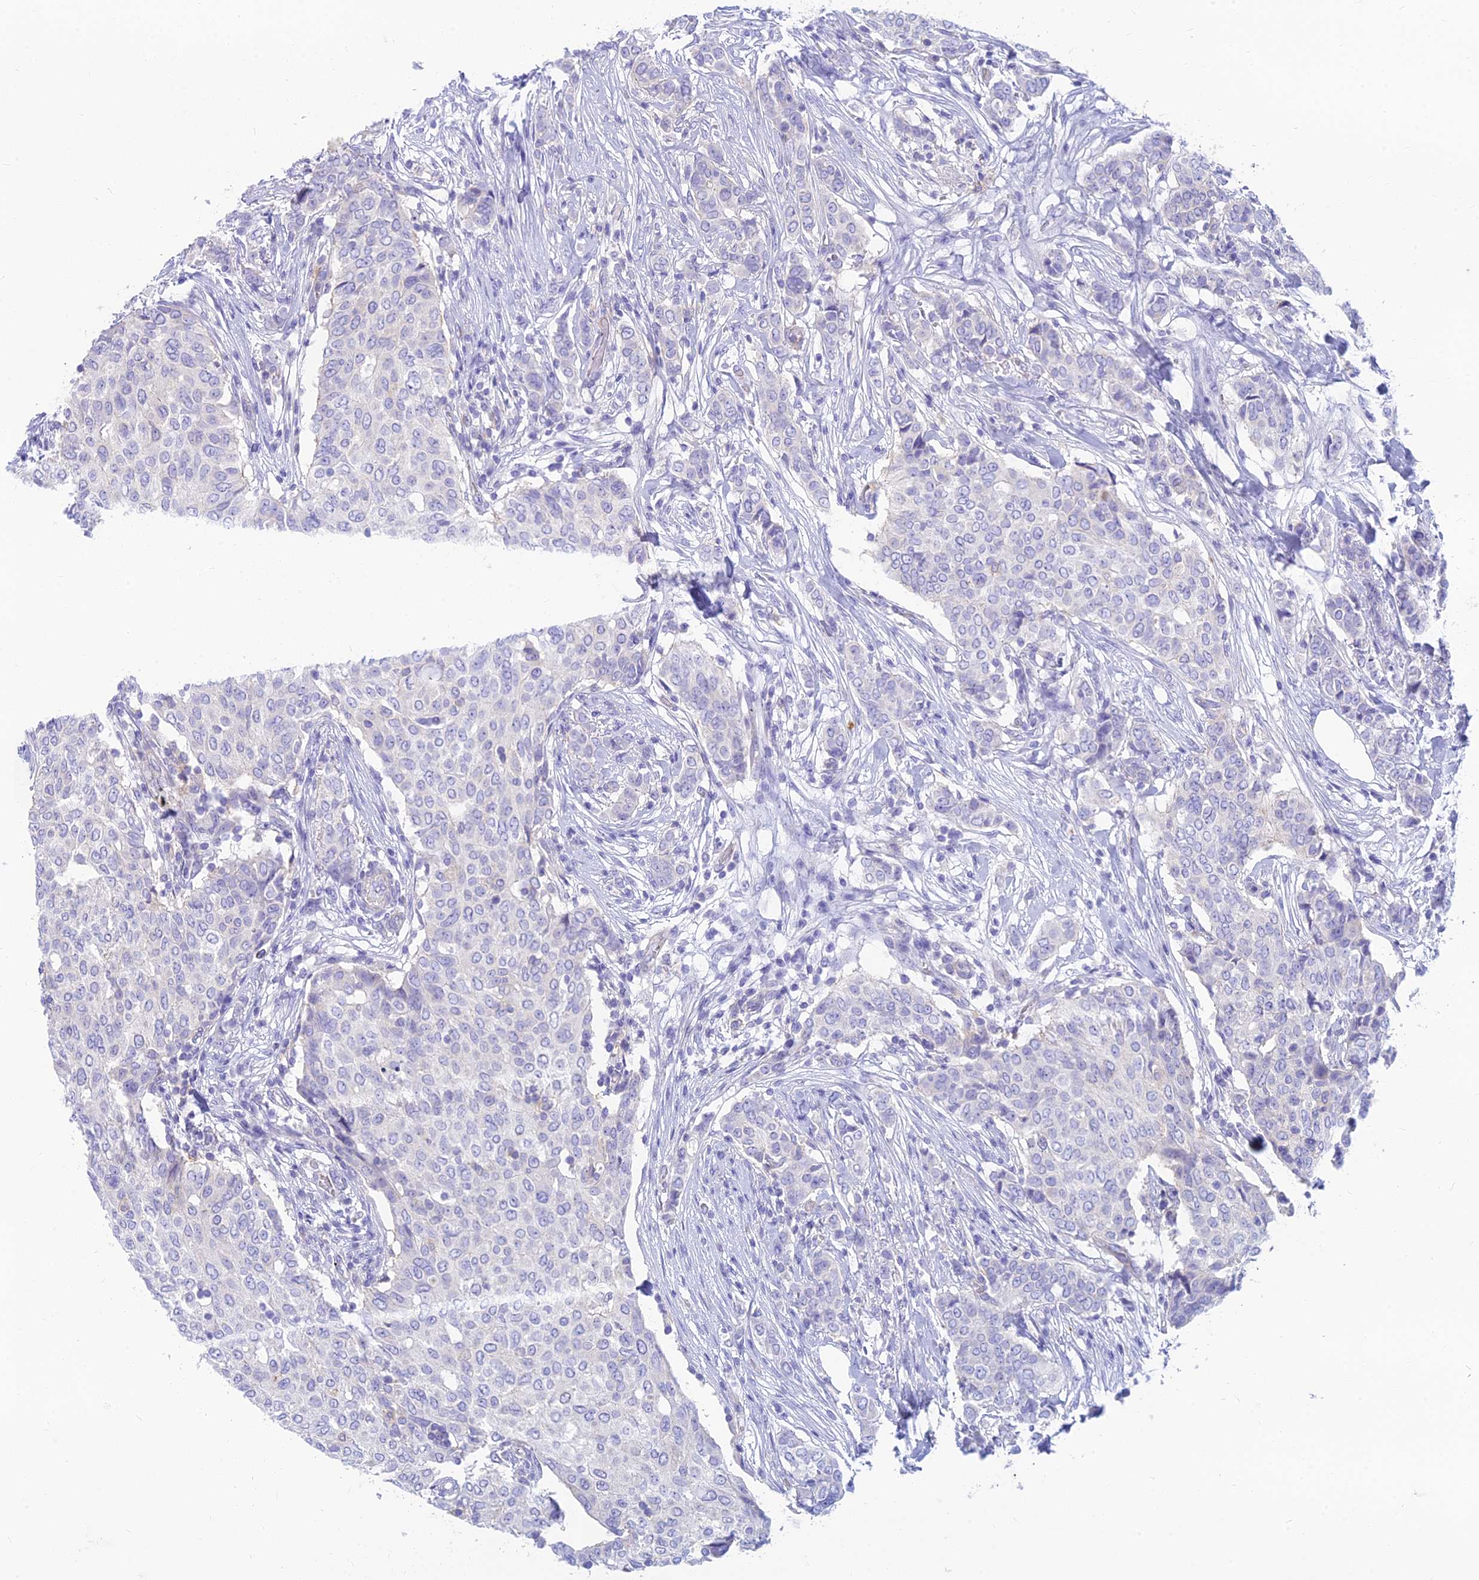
{"staining": {"intensity": "negative", "quantity": "none", "location": "none"}, "tissue": "breast cancer", "cell_type": "Tumor cells", "image_type": "cancer", "snomed": [{"axis": "morphology", "description": "Lobular carcinoma"}, {"axis": "topography", "description": "Breast"}], "caption": "The image reveals no significant positivity in tumor cells of lobular carcinoma (breast).", "gene": "STRN4", "patient": {"sex": "female", "age": 51}}